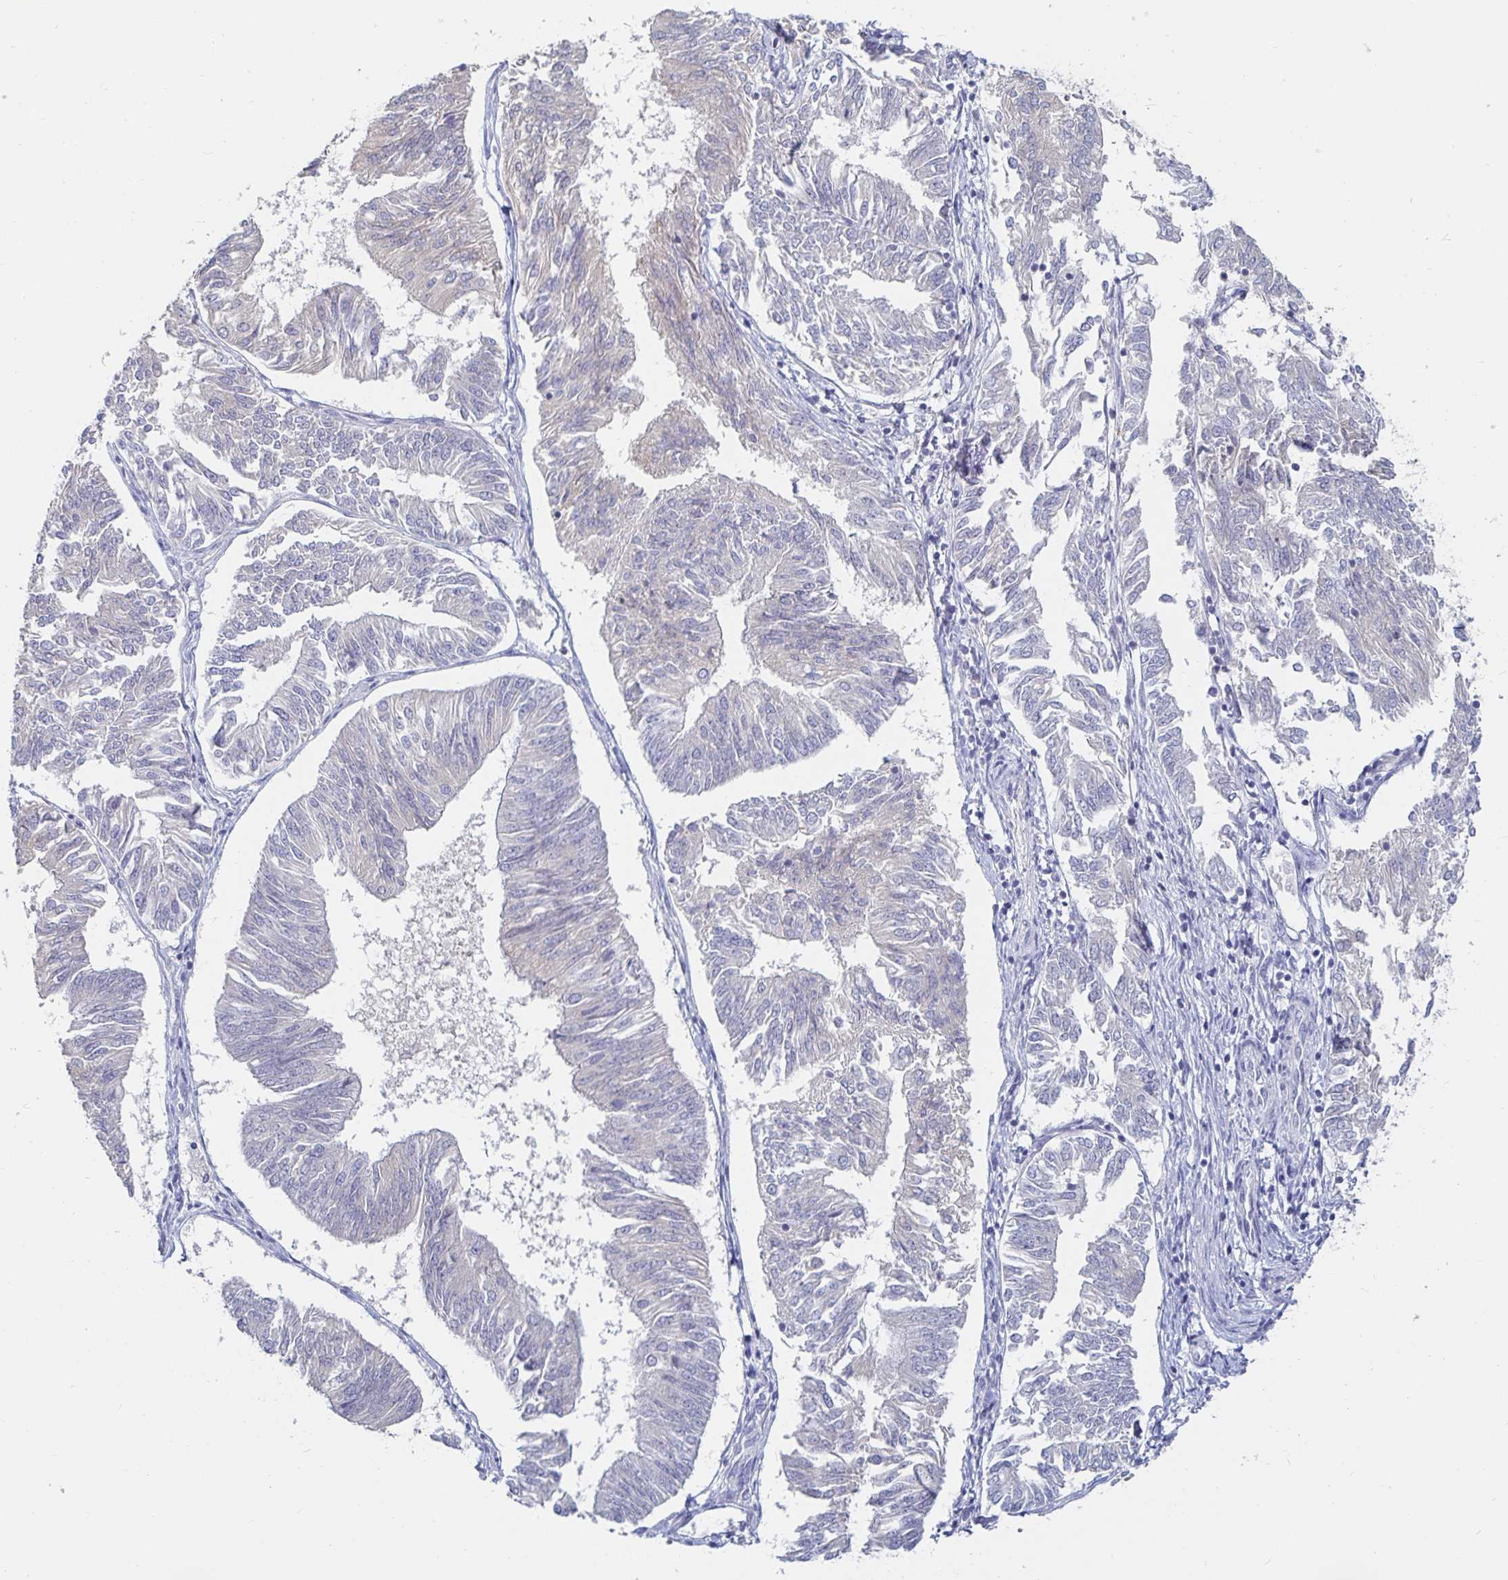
{"staining": {"intensity": "negative", "quantity": "none", "location": "none"}, "tissue": "endometrial cancer", "cell_type": "Tumor cells", "image_type": "cancer", "snomed": [{"axis": "morphology", "description": "Adenocarcinoma, NOS"}, {"axis": "topography", "description": "Endometrium"}], "caption": "IHC image of human endometrial cancer stained for a protein (brown), which demonstrates no staining in tumor cells.", "gene": "SPPL3", "patient": {"sex": "female", "age": 58}}